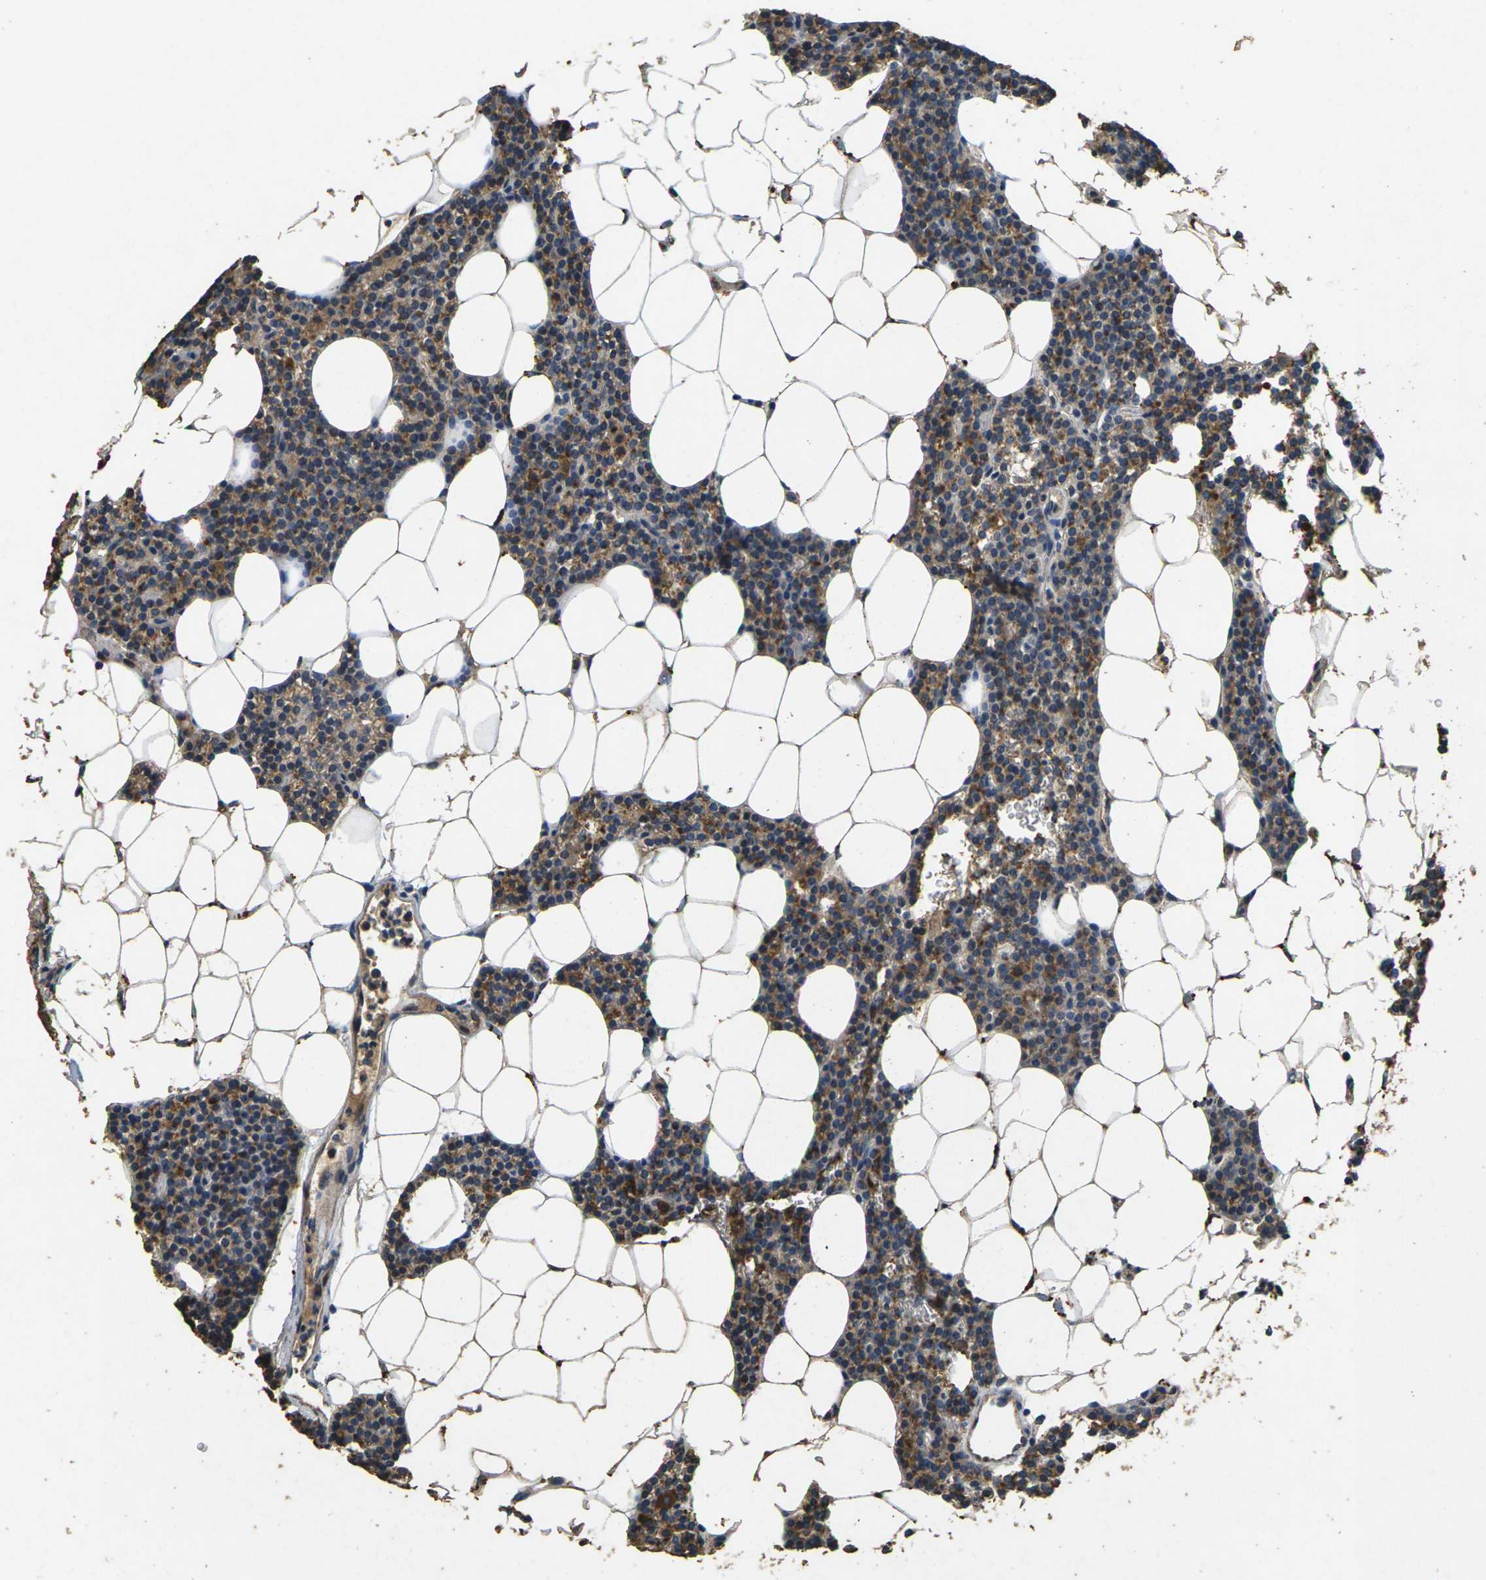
{"staining": {"intensity": "moderate", "quantity": ">75%", "location": "cytoplasmic/membranous"}, "tissue": "parathyroid gland", "cell_type": "Glandular cells", "image_type": "normal", "snomed": [{"axis": "morphology", "description": "Normal tissue, NOS"}, {"axis": "morphology", "description": "Adenoma, NOS"}, {"axis": "topography", "description": "Parathyroid gland"}], "caption": "Protein analysis of unremarkable parathyroid gland demonstrates moderate cytoplasmic/membranous expression in about >75% of glandular cells.", "gene": "MAPK11", "patient": {"sex": "female", "age": 51}}